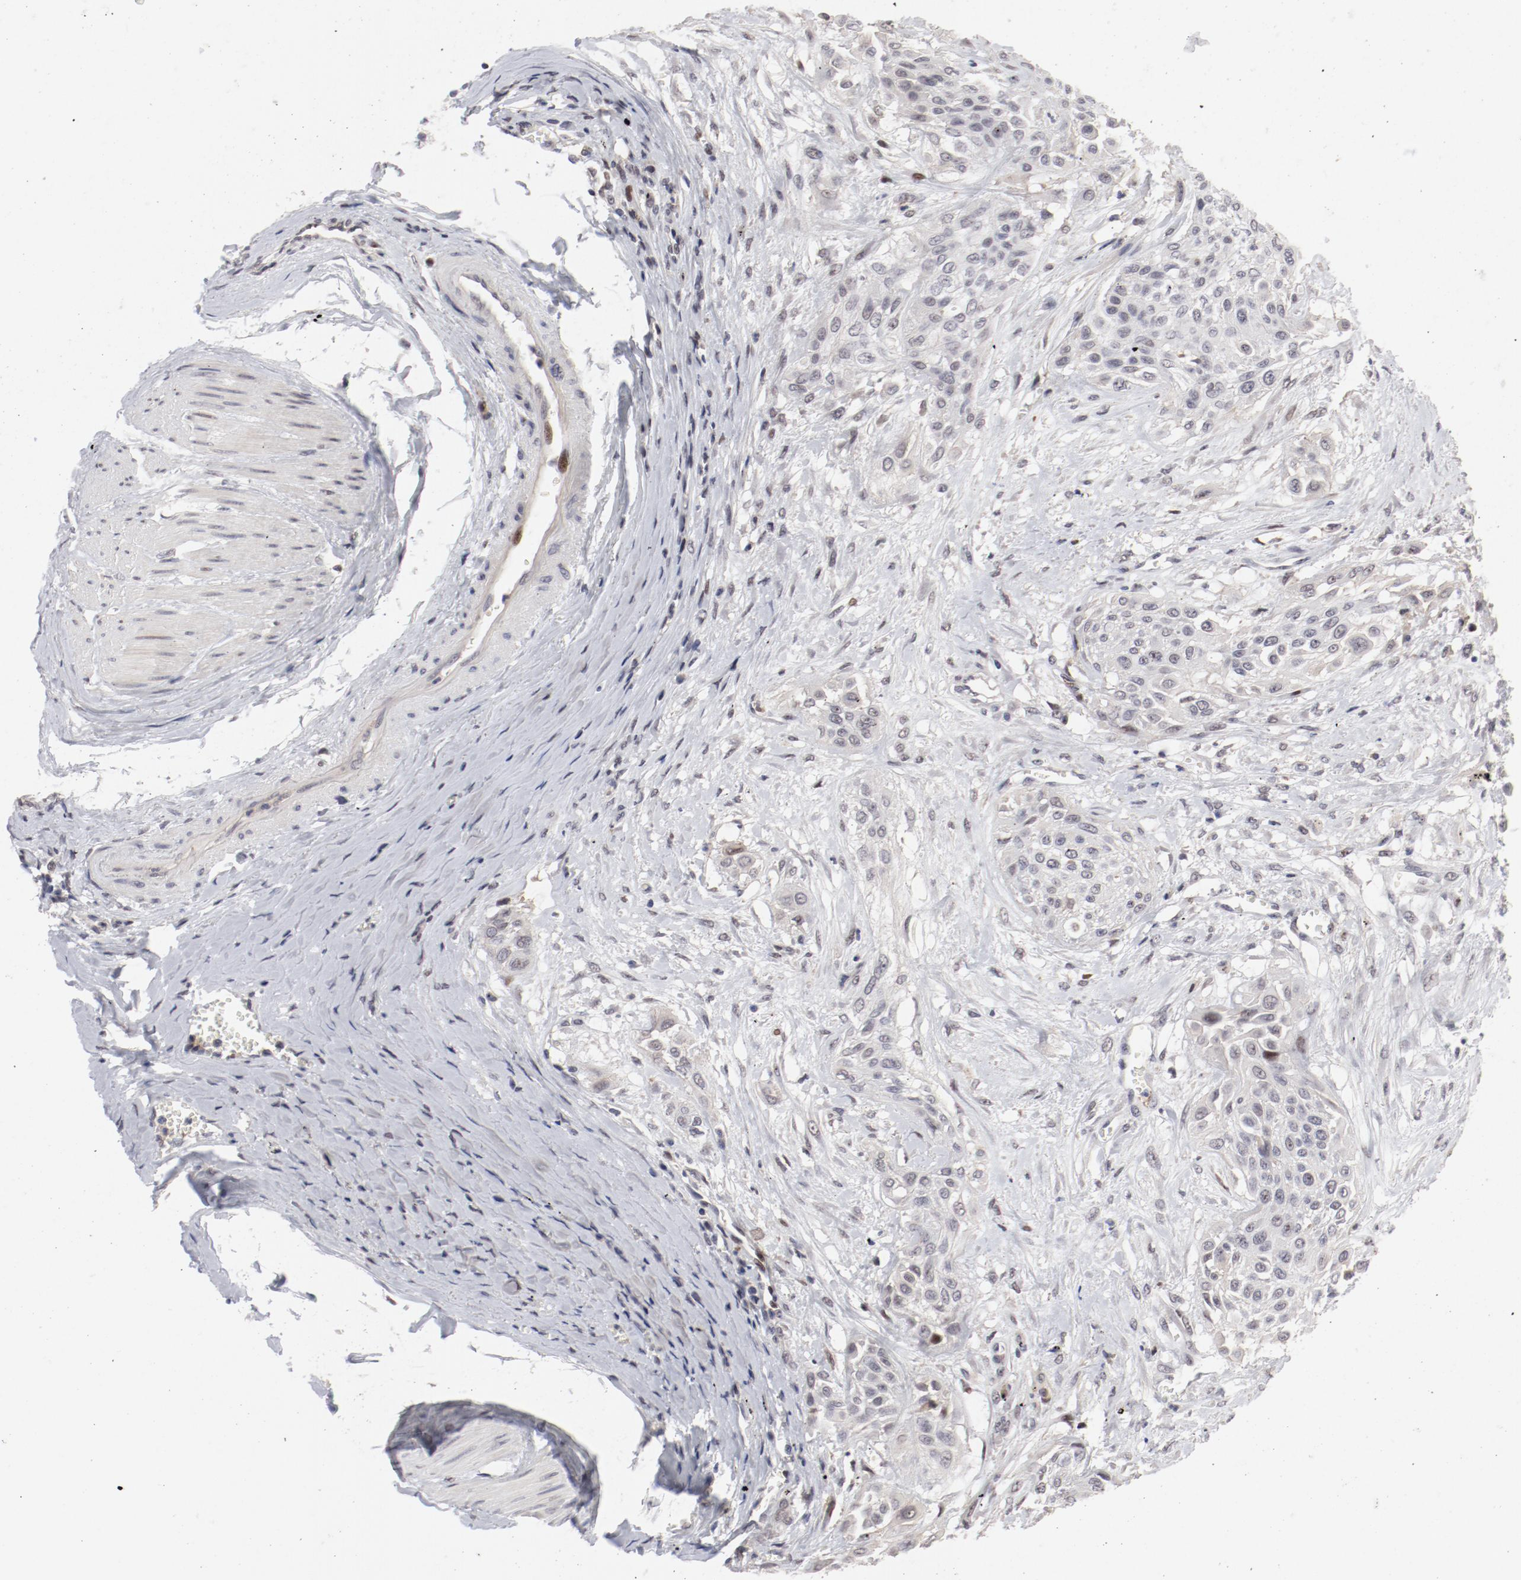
{"staining": {"intensity": "negative", "quantity": "none", "location": "none"}, "tissue": "urothelial cancer", "cell_type": "Tumor cells", "image_type": "cancer", "snomed": [{"axis": "morphology", "description": "Urothelial carcinoma, High grade"}, {"axis": "topography", "description": "Urinary bladder"}], "caption": "Immunohistochemical staining of human urothelial cancer demonstrates no significant staining in tumor cells.", "gene": "FSCB", "patient": {"sex": "male", "age": 57}}